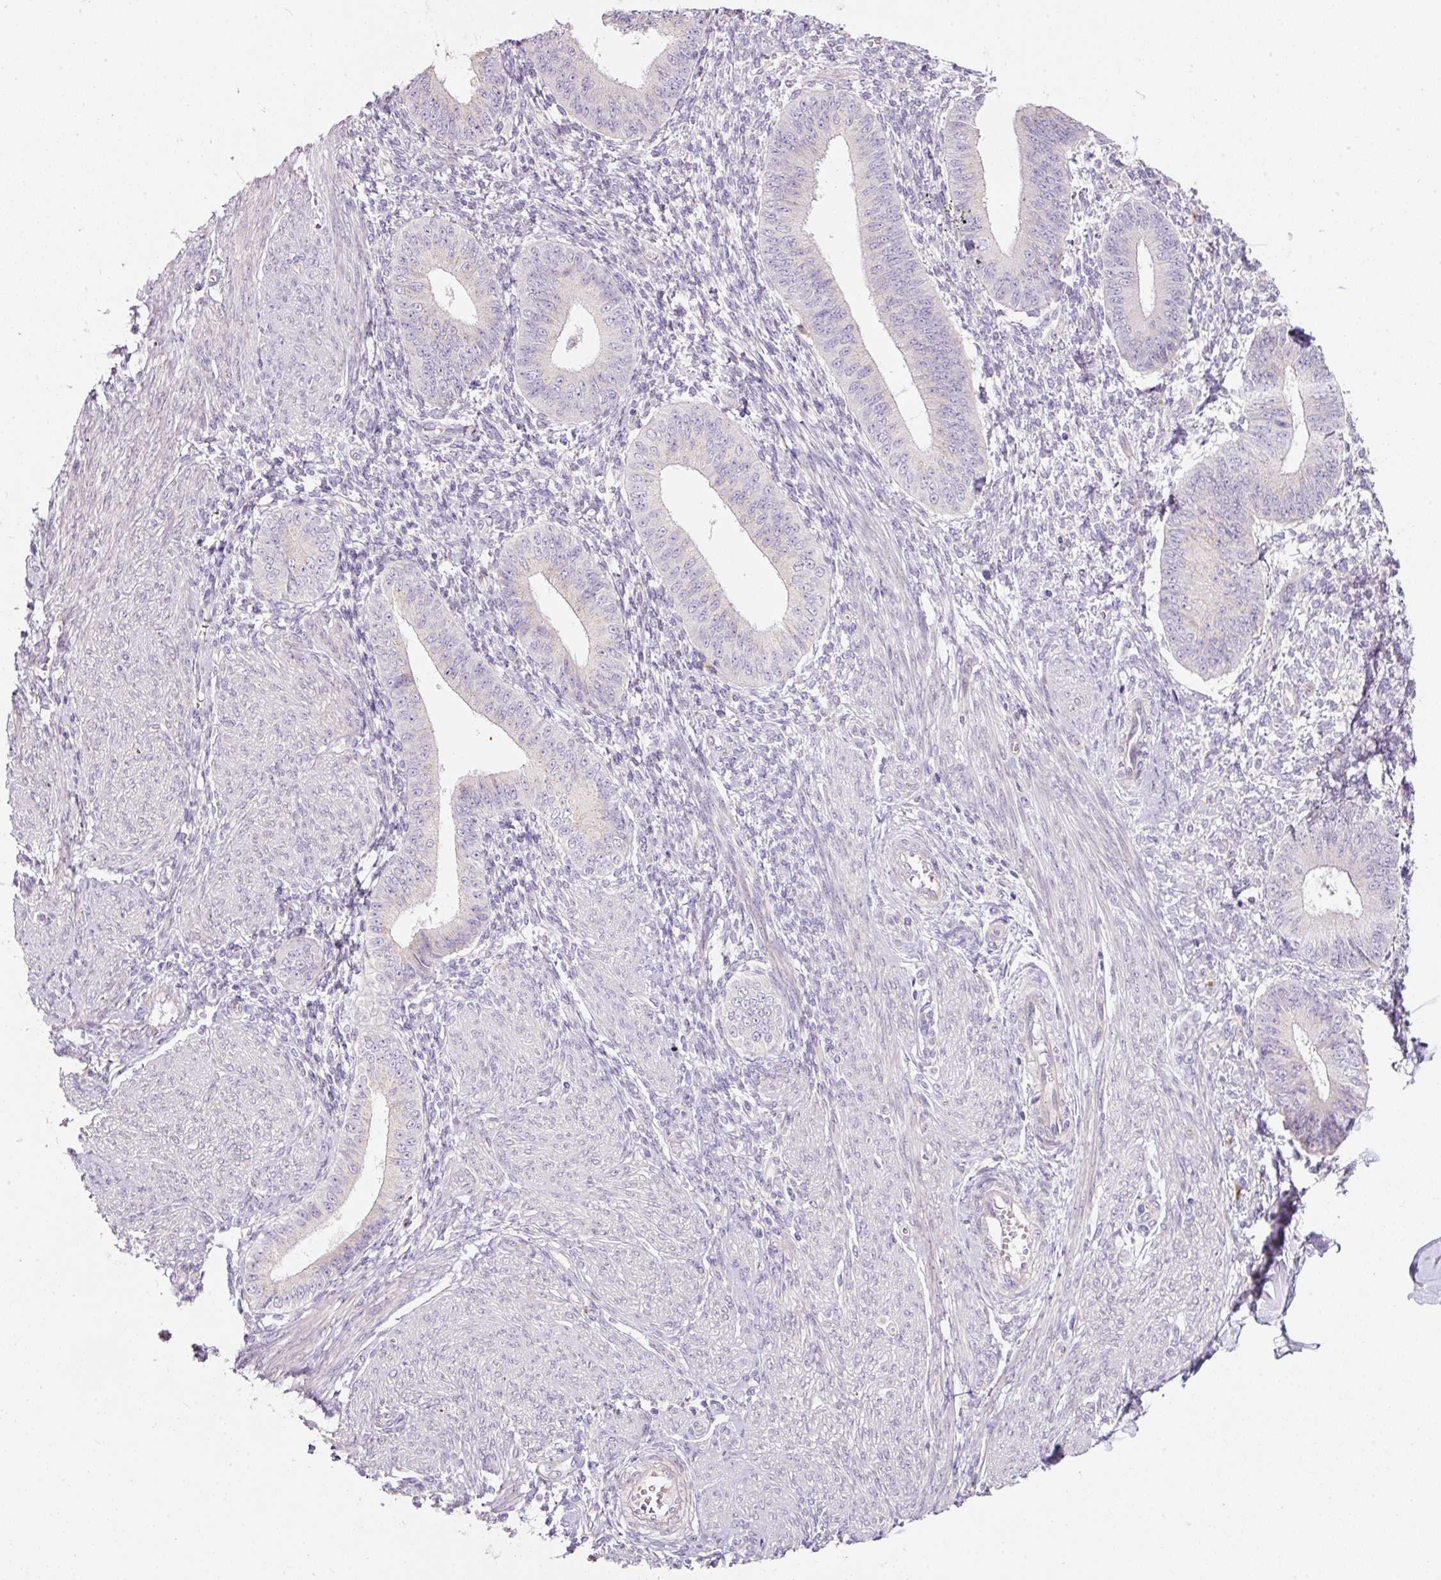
{"staining": {"intensity": "negative", "quantity": "none", "location": "none"}, "tissue": "endometrium", "cell_type": "Cells in endometrial stroma", "image_type": "normal", "snomed": [{"axis": "morphology", "description": "Normal tissue, NOS"}, {"axis": "topography", "description": "Endometrium"}], "caption": "Immunohistochemistry of benign endometrium demonstrates no positivity in cells in endometrial stroma. The staining is performed using DAB (3,3'-diaminobenzidine) brown chromogen with nuclei counter-stained in using hematoxylin.", "gene": "NBPF11", "patient": {"sex": "female", "age": 49}}